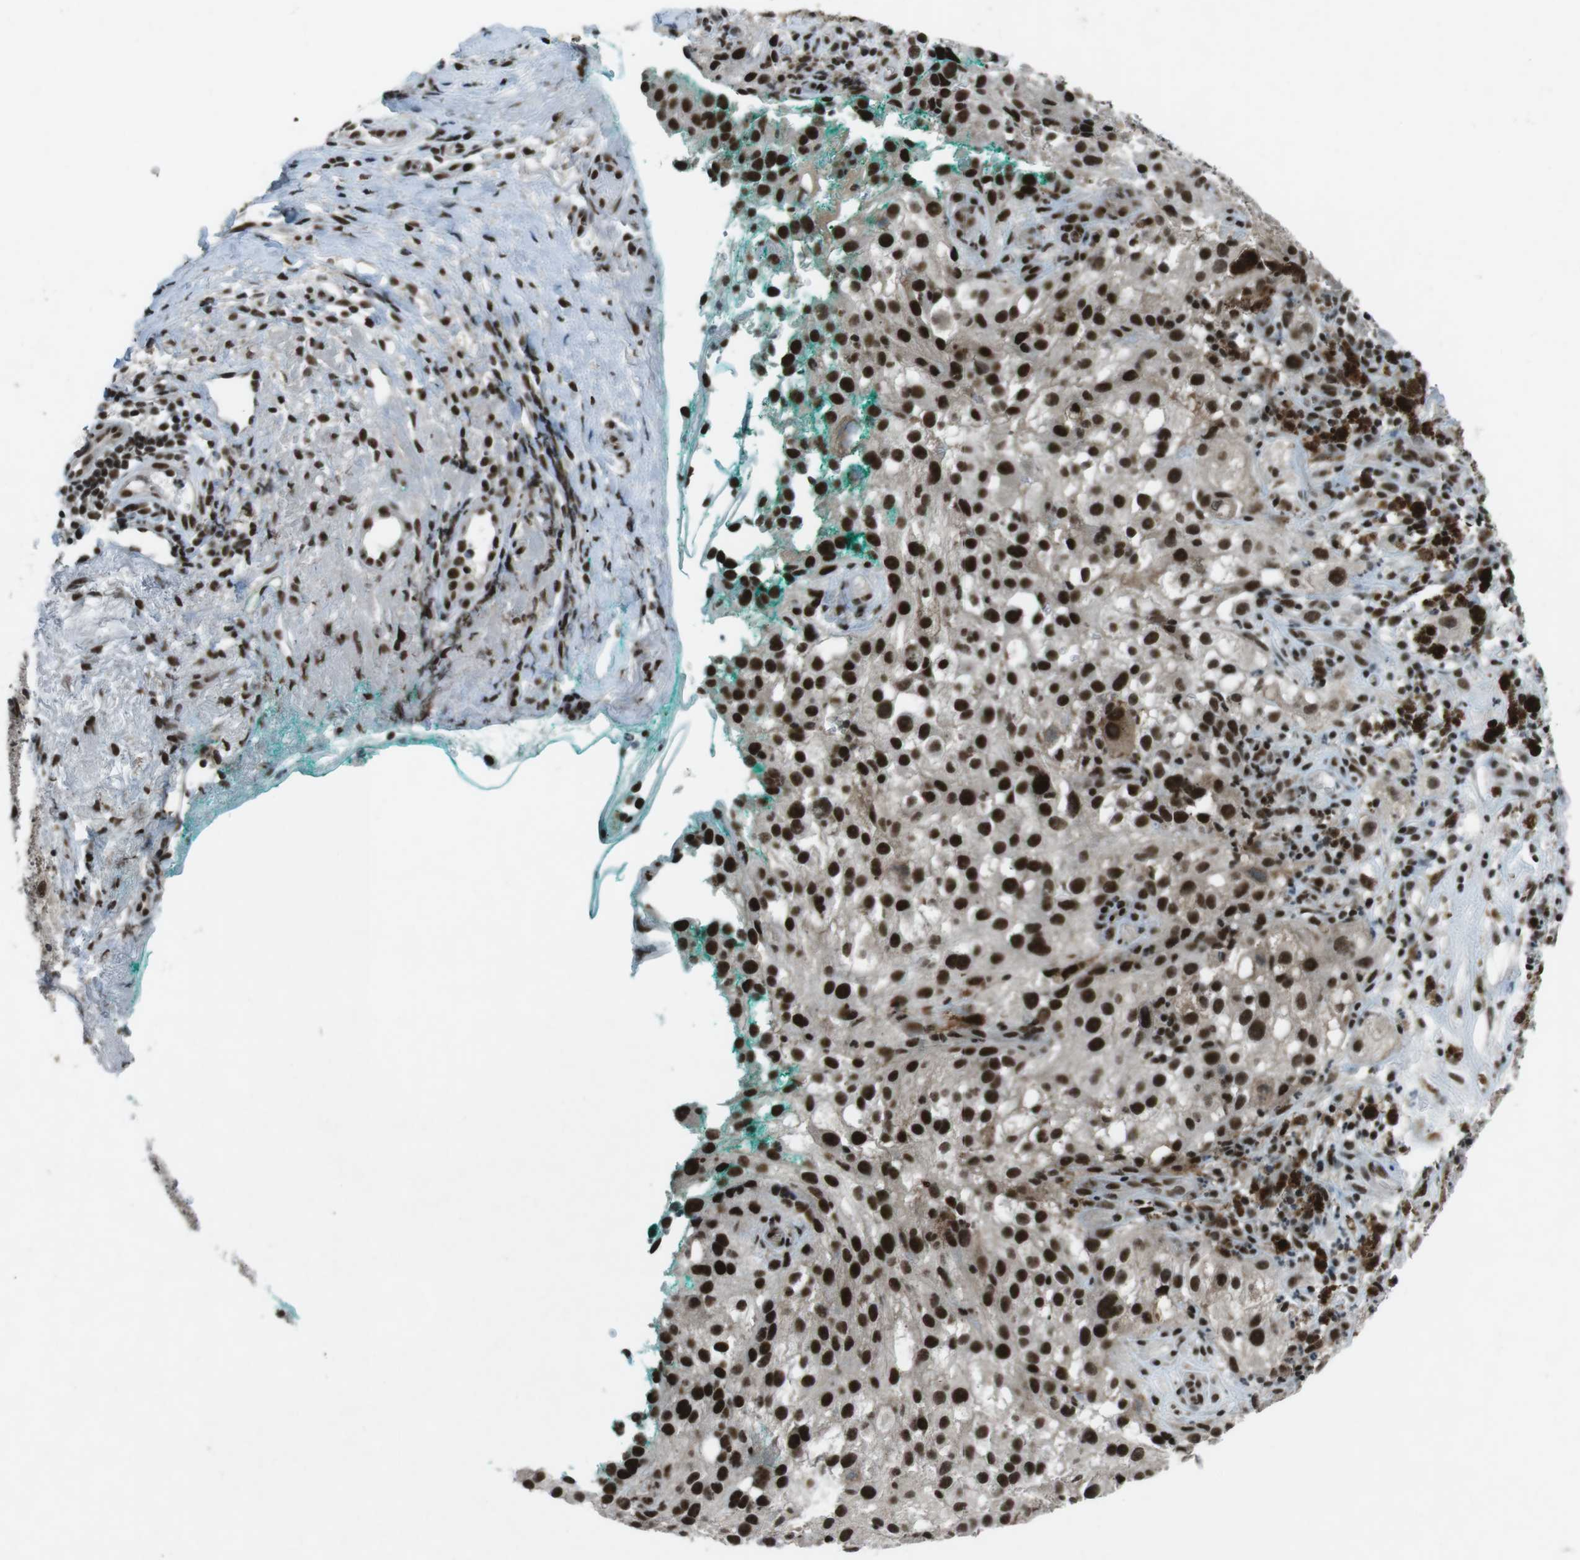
{"staining": {"intensity": "strong", "quantity": ">75%", "location": "nuclear"}, "tissue": "melanoma", "cell_type": "Tumor cells", "image_type": "cancer", "snomed": [{"axis": "morphology", "description": "Necrosis, NOS"}, {"axis": "morphology", "description": "Malignant melanoma, NOS"}, {"axis": "topography", "description": "Skin"}], "caption": "High-power microscopy captured an immunohistochemistry (IHC) image of malignant melanoma, revealing strong nuclear expression in approximately >75% of tumor cells. (DAB (3,3'-diaminobenzidine) = brown stain, brightfield microscopy at high magnification).", "gene": "TAF1", "patient": {"sex": "female", "age": 87}}